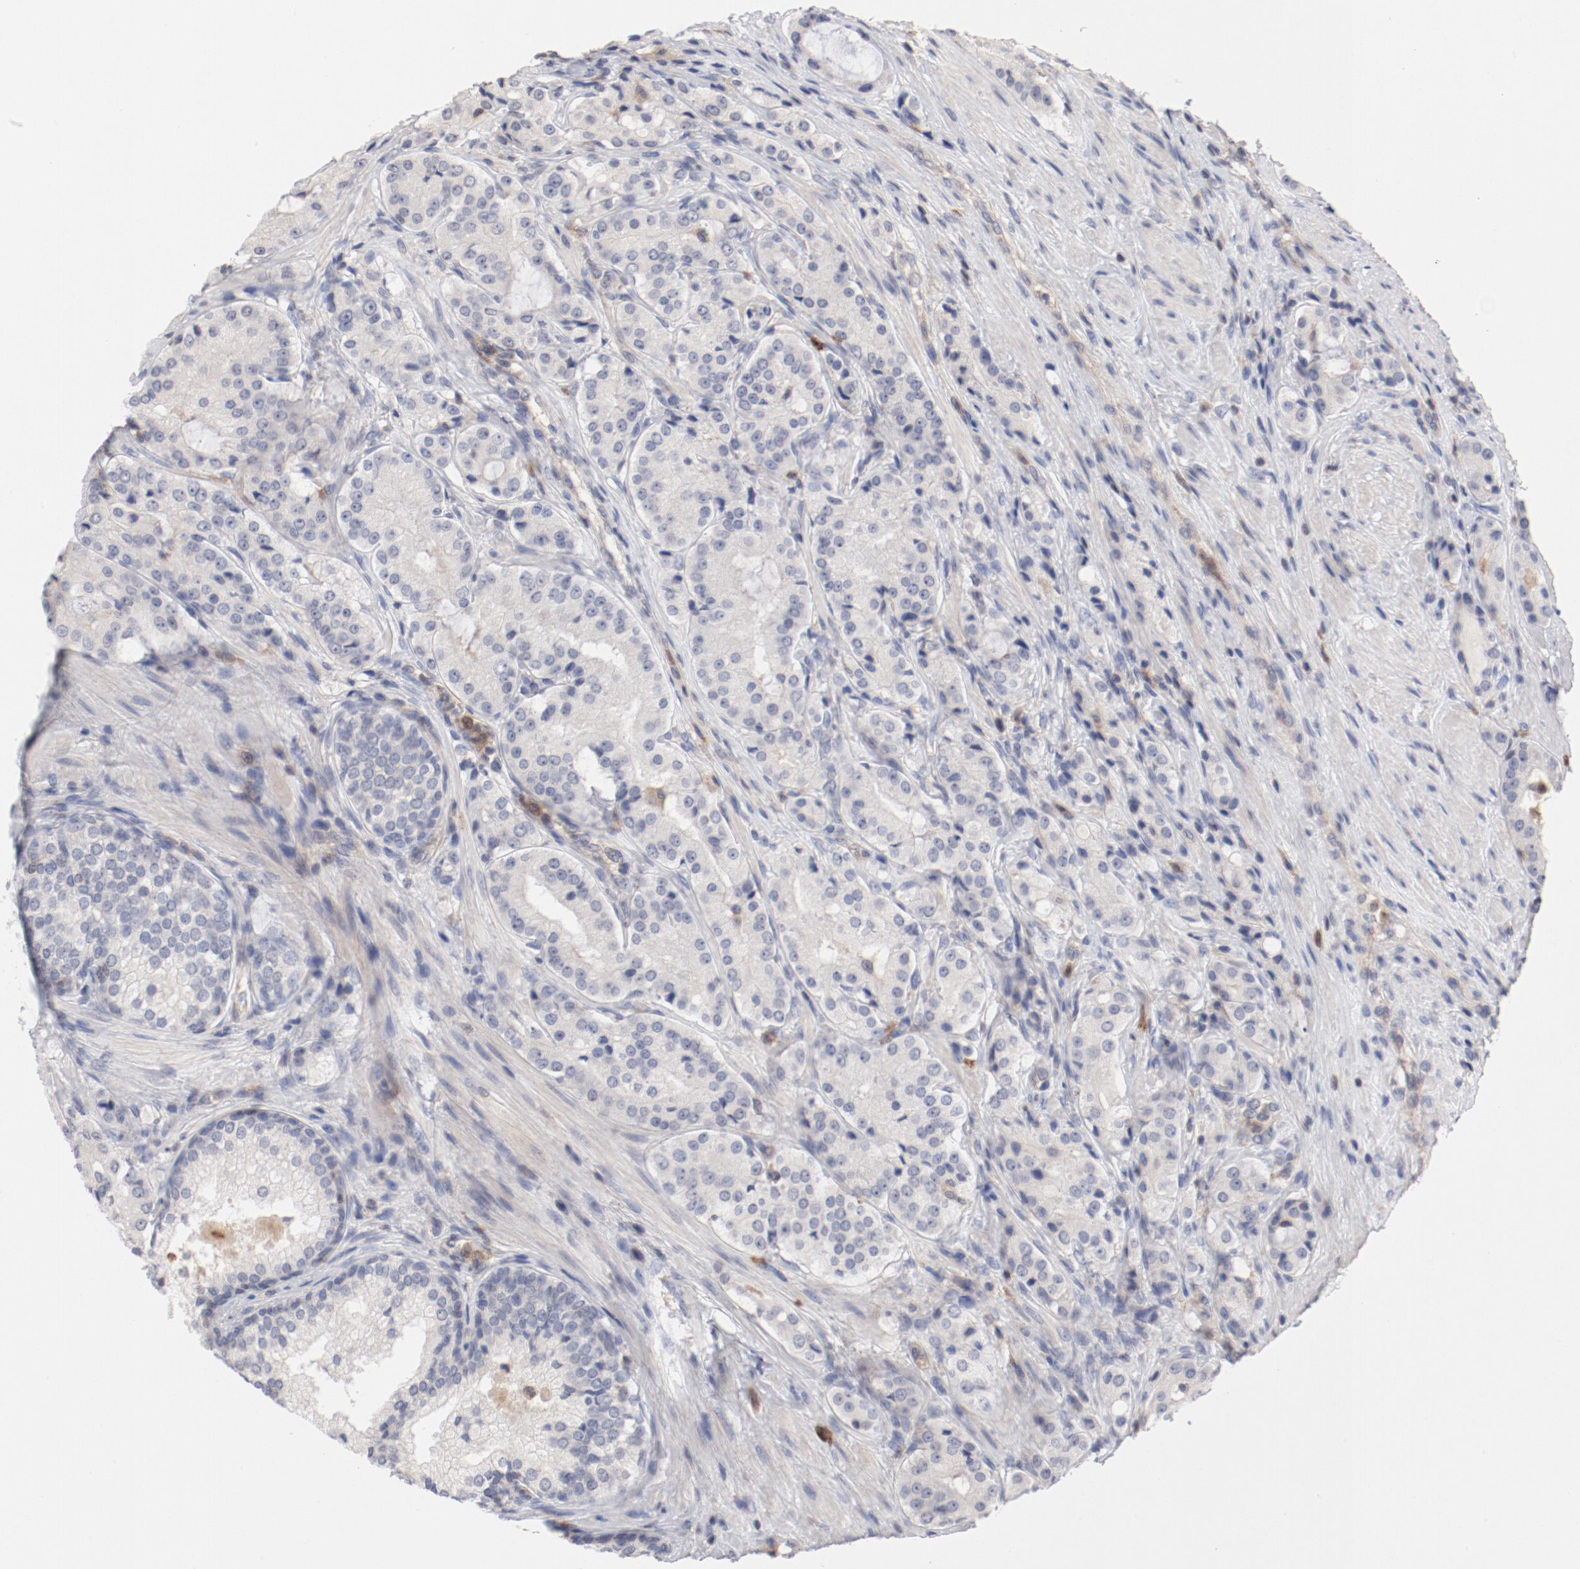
{"staining": {"intensity": "negative", "quantity": "none", "location": "none"}, "tissue": "prostate cancer", "cell_type": "Tumor cells", "image_type": "cancer", "snomed": [{"axis": "morphology", "description": "Adenocarcinoma, High grade"}, {"axis": "topography", "description": "Prostate"}], "caption": "Prostate cancer (adenocarcinoma (high-grade)) was stained to show a protein in brown. There is no significant positivity in tumor cells.", "gene": "CBL", "patient": {"sex": "male", "age": 72}}